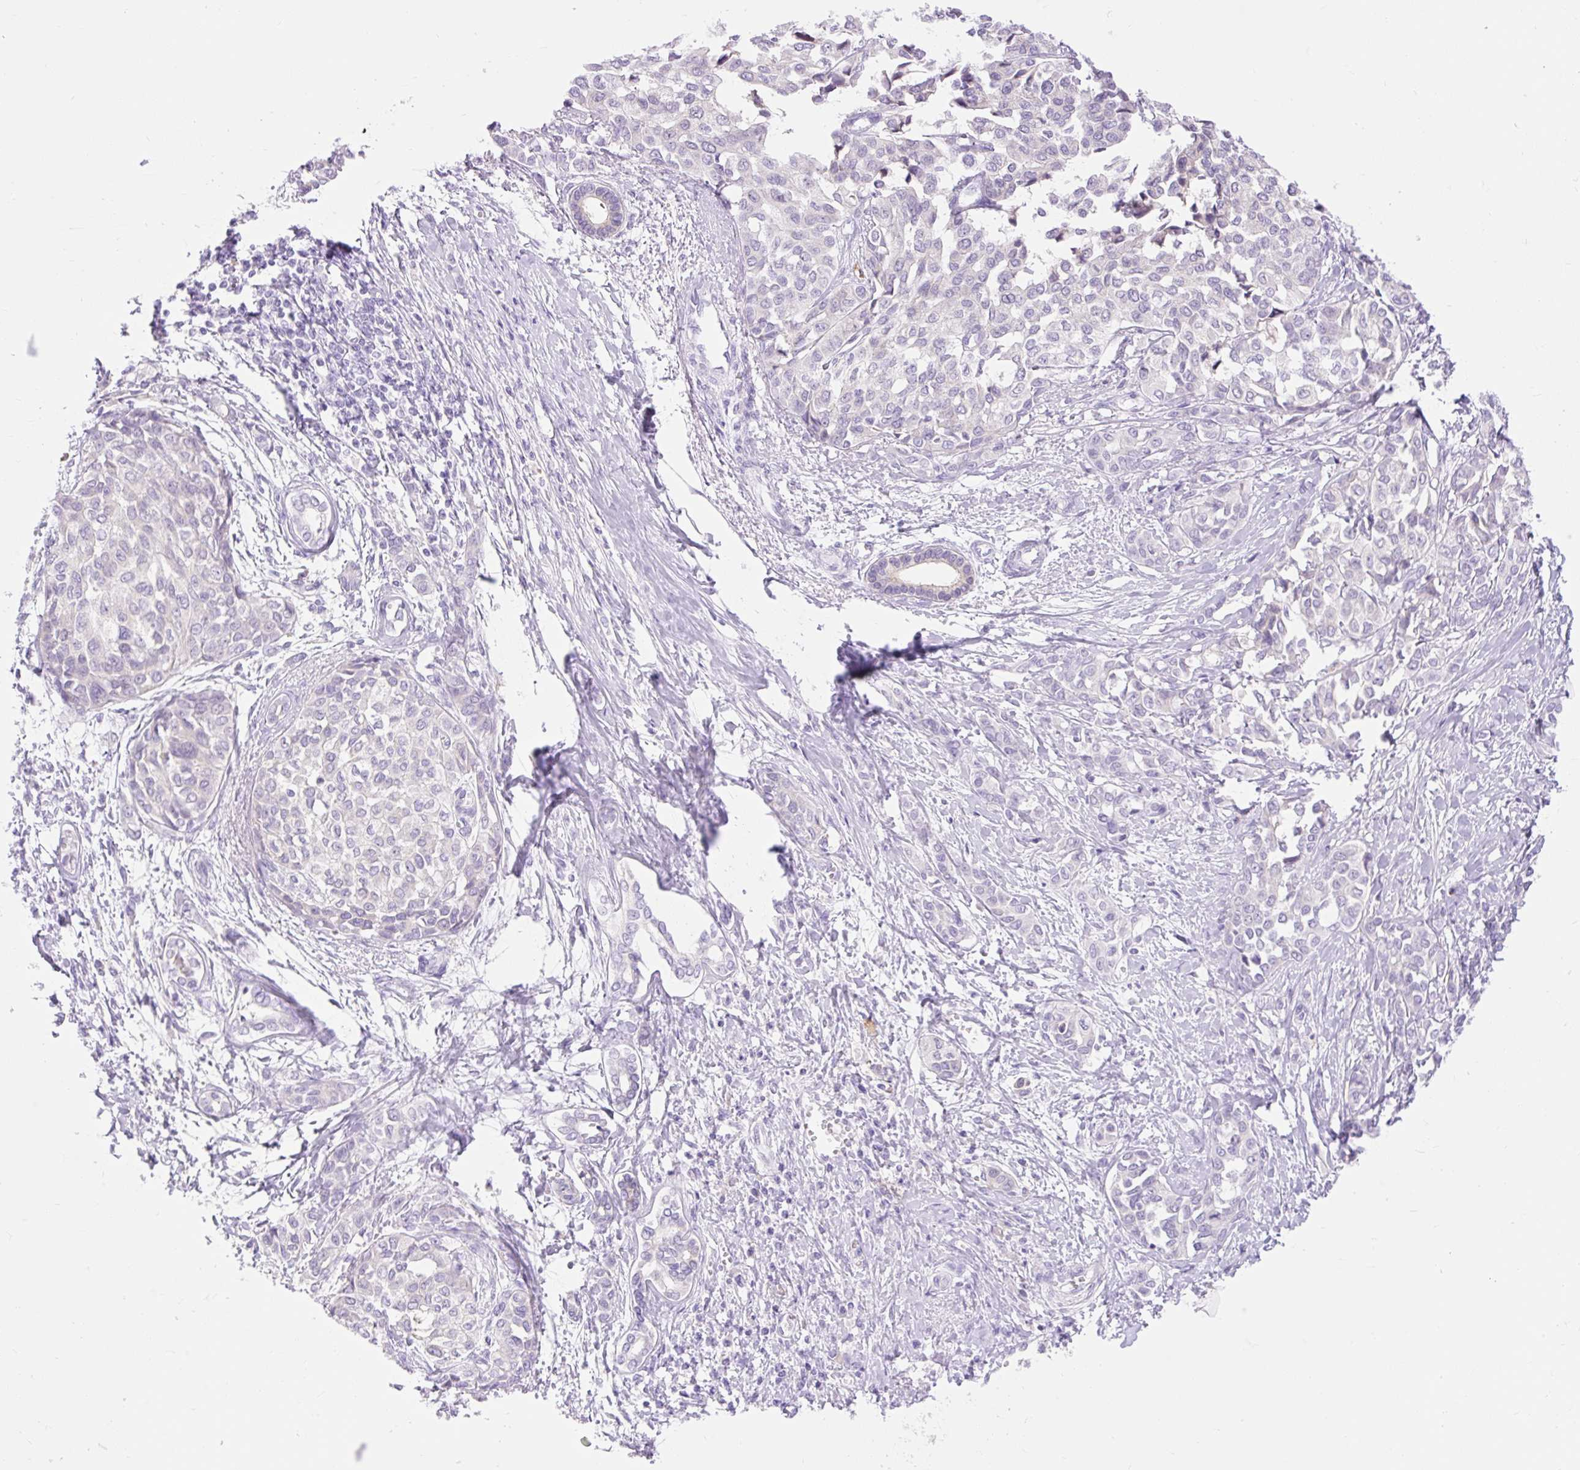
{"staining": {"intensity": "negative", "quantity": "none", "location": "none"}, "tissue": "liver cancer", "cell_type": "Tumor cells", "image_type": "cancer", "snomed": [{"axis": "morphology", "description": "Cholangiocarcinoma"}, {"axis": "topography", "description": "Liver"}], "caption": "Tumor cells show no significant protein positivity in liver cancer (cholangiocarcinoma).", "gene": "SLC25A40", "patient": {"sex": "female", "age": 77}}